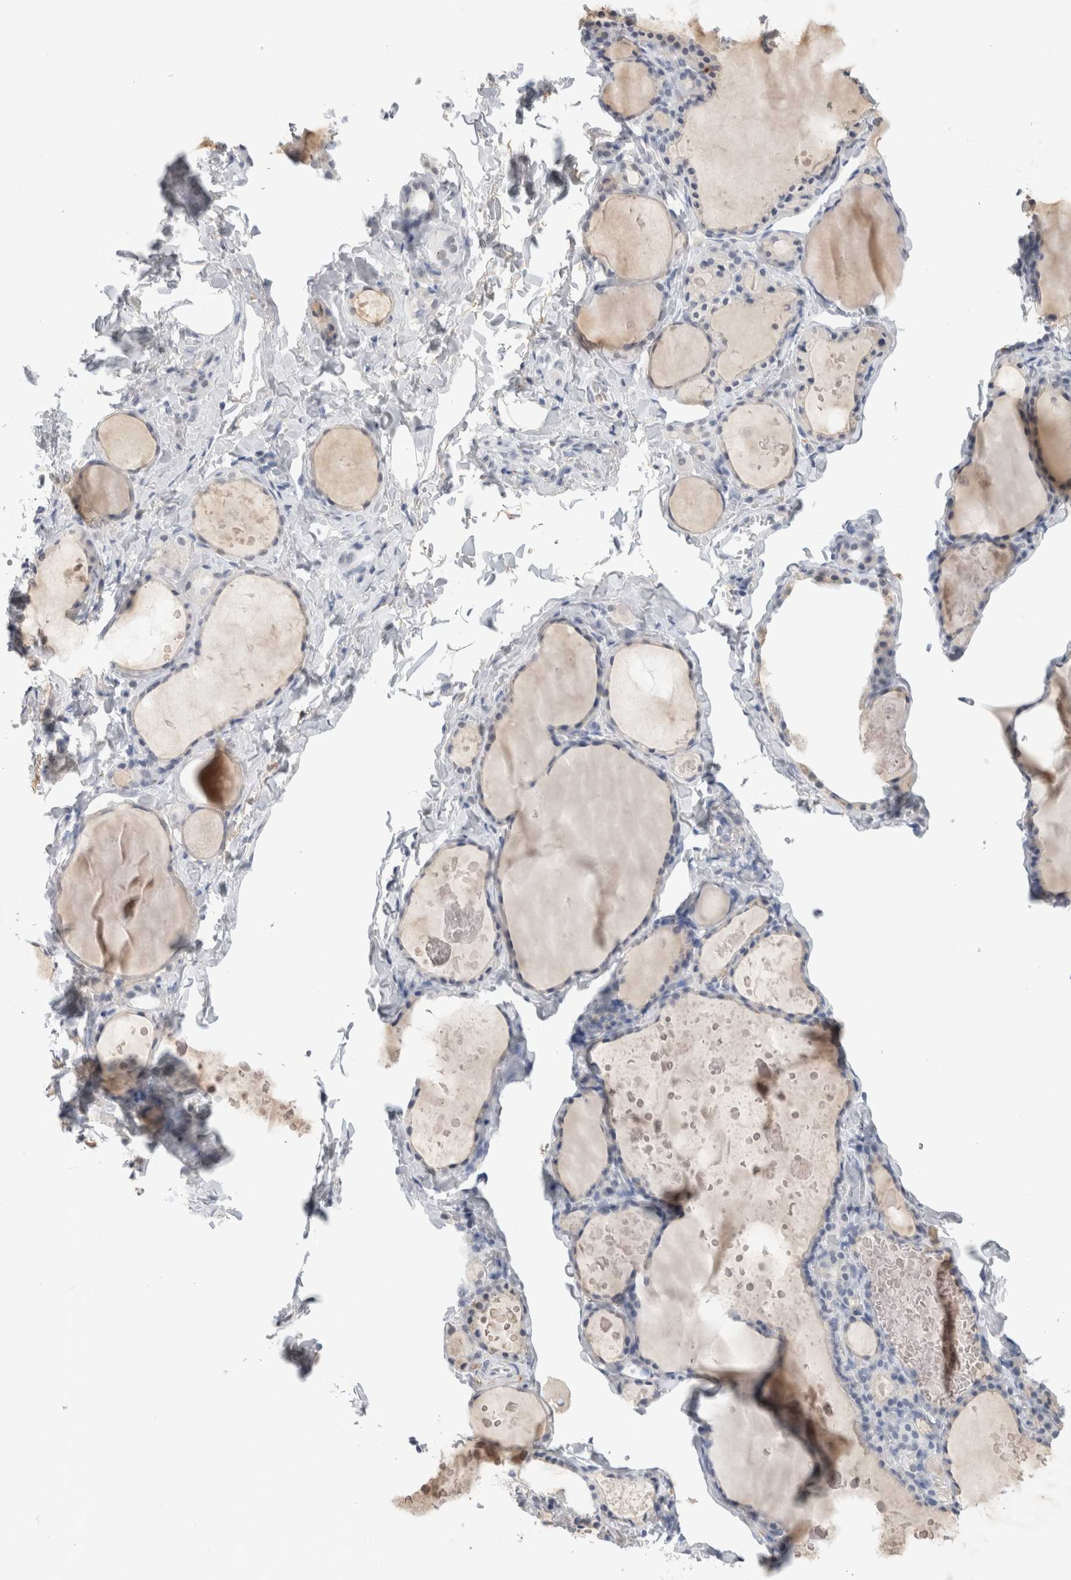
{"staining": {"intensity": "negative", "quantity": "none", "location": "none"}, "tissue": "thyroid gland", "cell_type": "Glandular cells", "image_type": "normal", "snomed": [{"axis": "morphology", "description": "Normal tissue, NOS"}, {"axis": "topography", "description": "Thyroid gland"}], "caption": "Photomicrograph shows no protein expression in glandular cells of unremarkable thyroid gland. (DAB (3,3'-diaminobenzidine) IHC, high magnification).", "gene": "CADM3", "patient": {"sex": "male", "age": 56}}